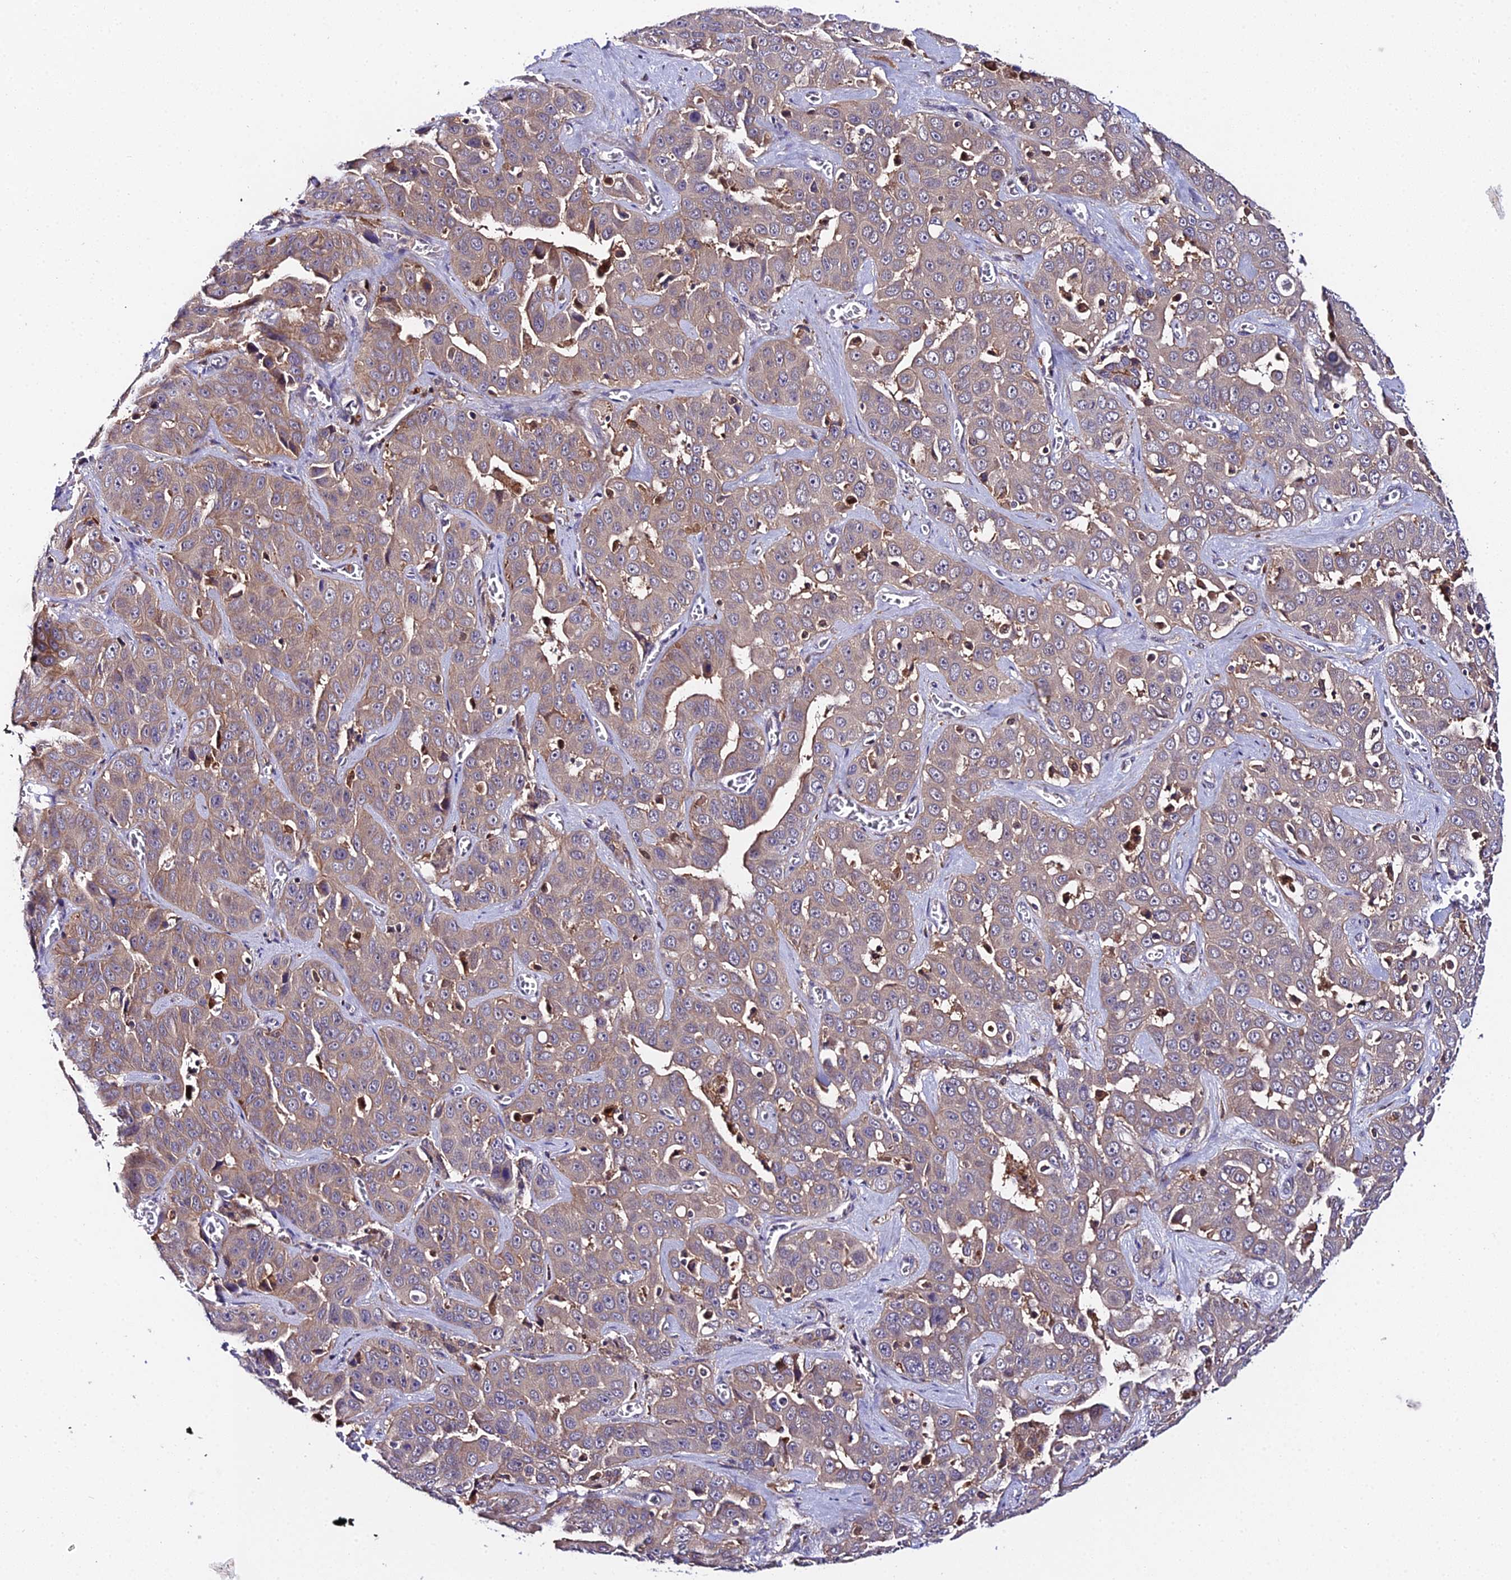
{"staining": {"intensity": "weak", "quantity": "25%-75%", "location": "cytoplasmic/membranous"}, "tissue": "liver cancer", "cell_type": "Tumor cells", "image_type": "cancer", "snomed": [{"axis": "morphology", "description": "Cholangiocarcinoma"}, {"axis": "topography", "description": "Liver"}], "caption": "A histopathology image of cholangiocarcinoma (liver) stained for a protein displays weak cytoplasmic/membranous brown staining in tumor cells.", "gene": "ZBED8", "patient": {"sex": "female", "age": 52}}